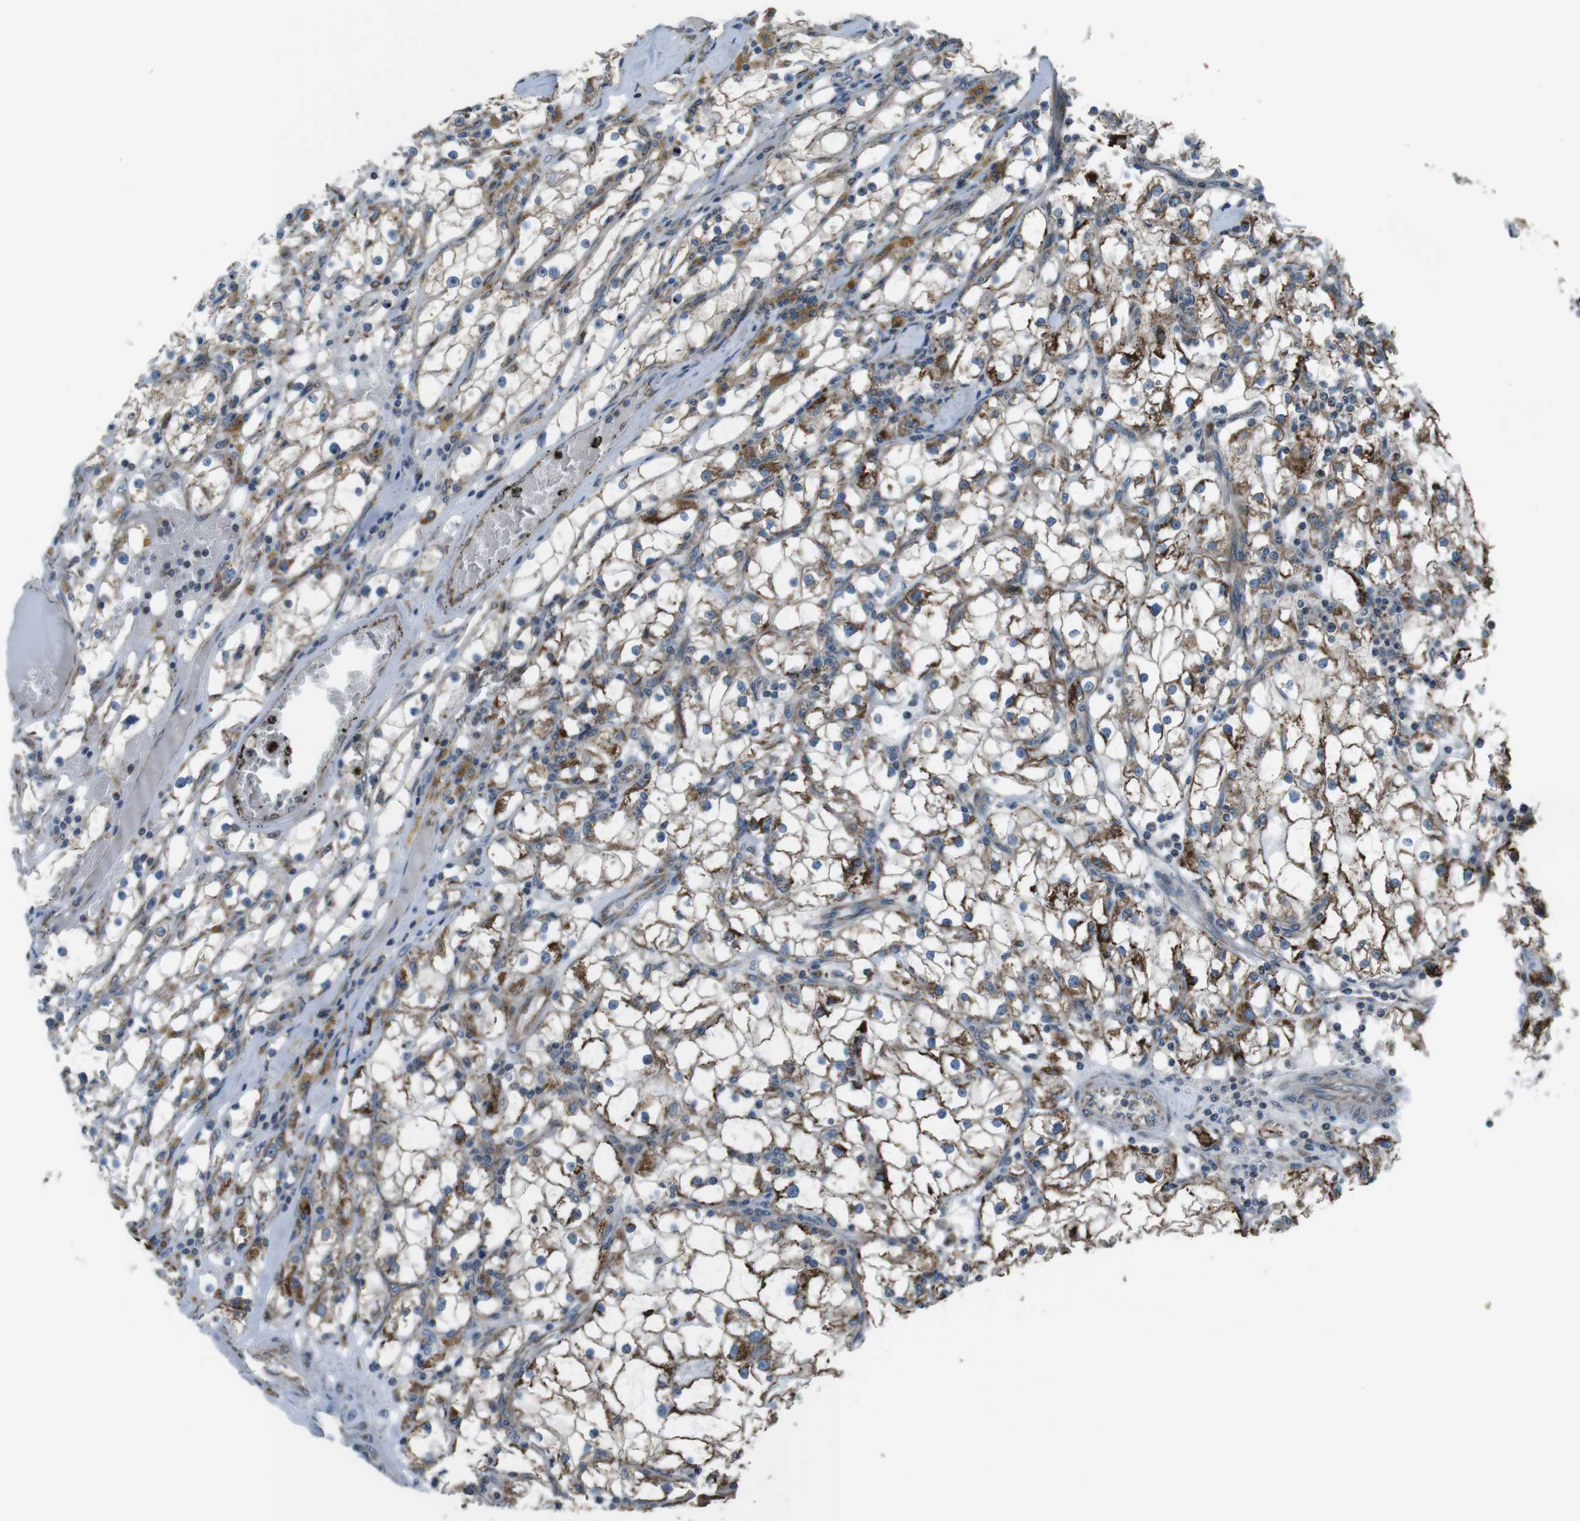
{"staining": {"intensity": "moderate", "quantity": "25%-75%", "location": "cytoplasmic/membranous"}, "tissue": "renal cancer", "cell_type": "Tumor cells", "image_type": "cancer", "snomed": [{"axis": "morphology", "description": "Adenocarcinoma, NOS"}, {"axis": "topography", "description": "Kidney"}], "caption": "Moderate cytoplasmic/membranous protein expression is present in approximately 25%-75% of tumor cells in renal cancer.", "gene": "GIMAP8", "patient": {"sex": "male", "age": 56}}